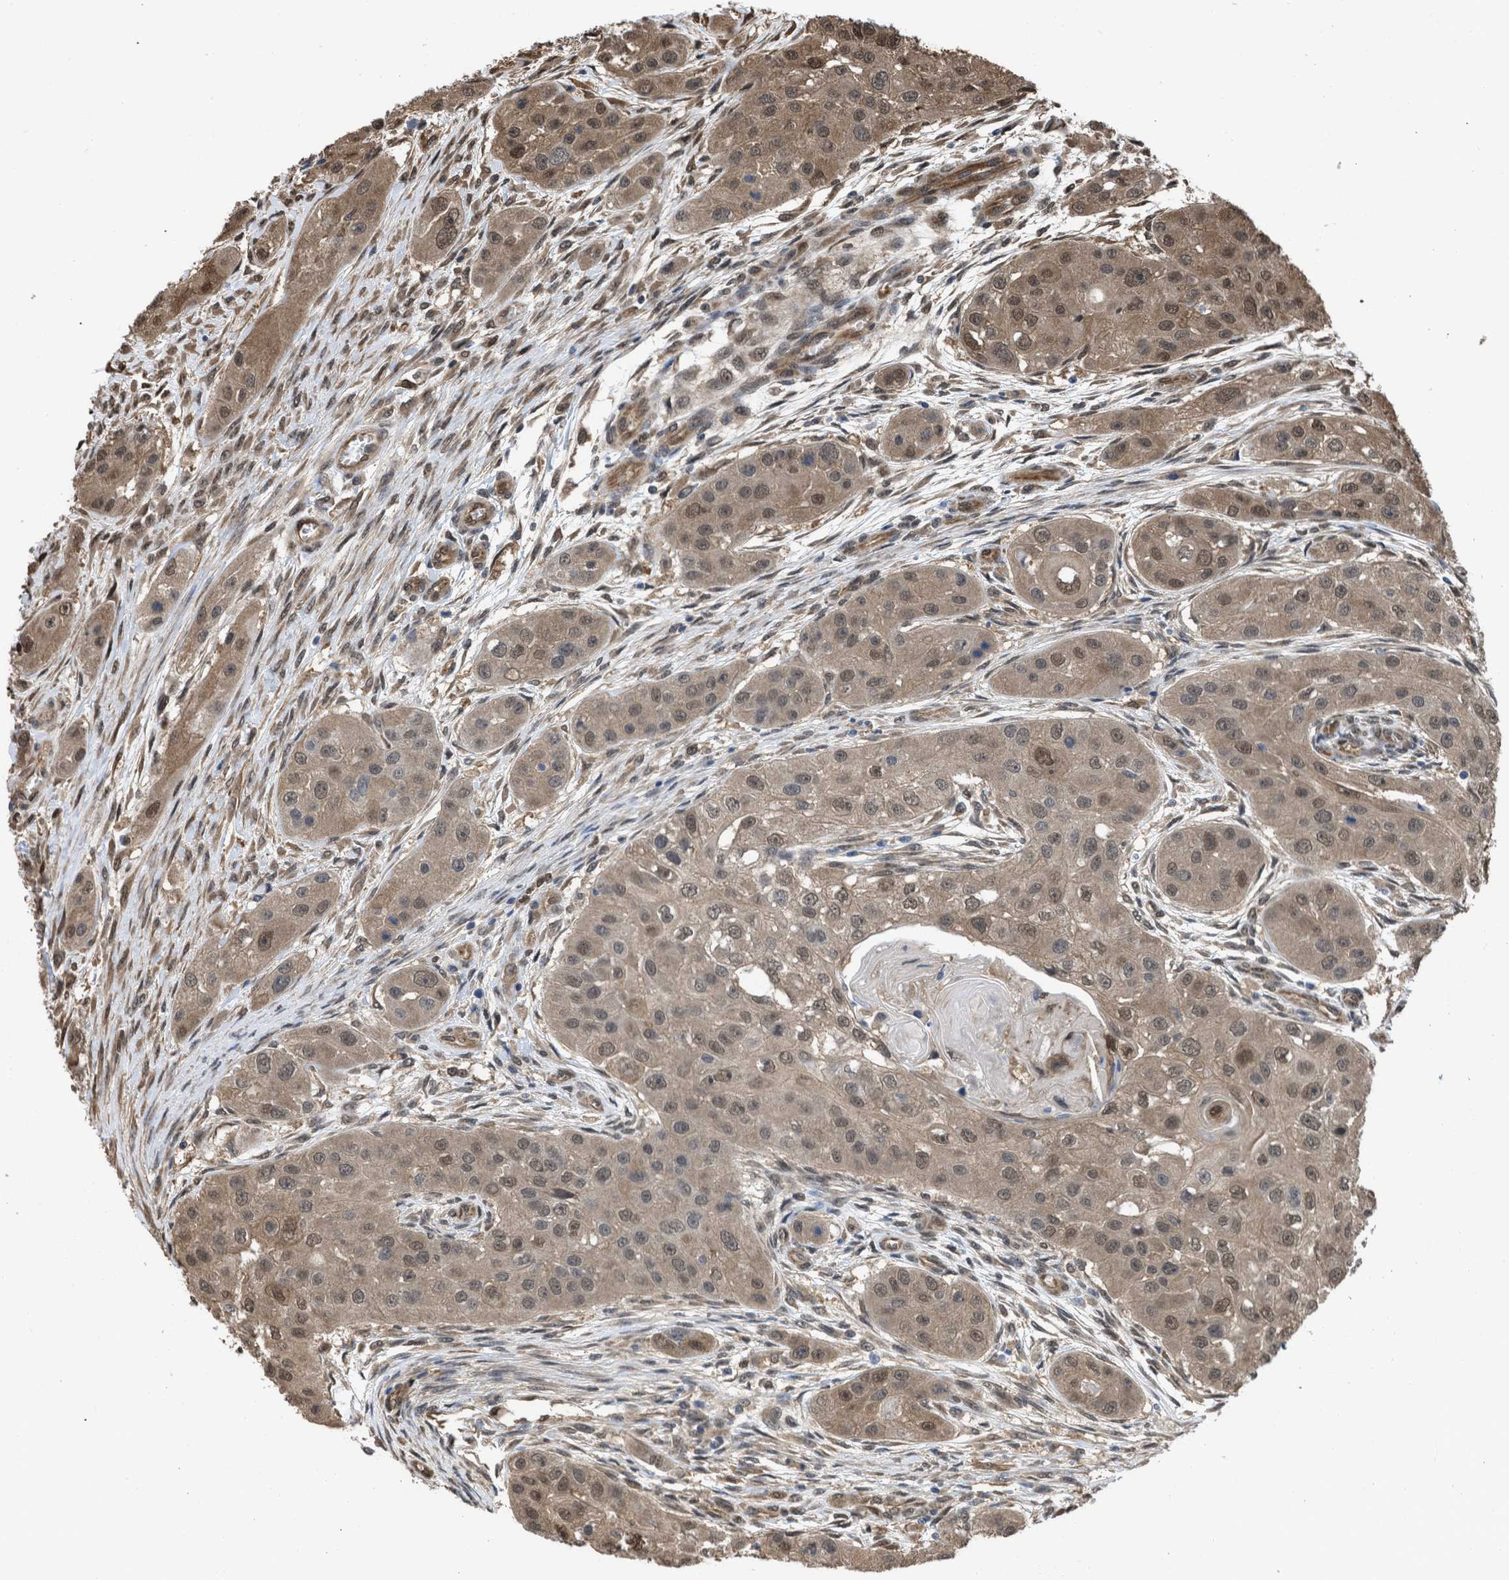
{"staining": {"intensity": "moderate", "quantity": ">75%", "location": "cytoplasmic/membranous,nuclear"}, "tissue": "head and neck cancer", "cell_type": "Tumor cells", "image_type": "cancer", "snomed": [{"axis": "morphology", "description": "Normal tissue, NOS"}, {"axis": "morphology", "description": "Squamous cell carcinoma, NOS"}, {"axis": "topography", "description": "Skeletal muscle"}, {"axis": "topography", "description": "Head-Neck"}], "caption": "Protein expression analysis of head and neck squamous cell carcinoma demonstrates moderate cytoplasmic/membranous and nuclear staining in about >75% of tumor cells.", "gene": "YWHAG", "patient": {"sex": "male", "age": 51}}